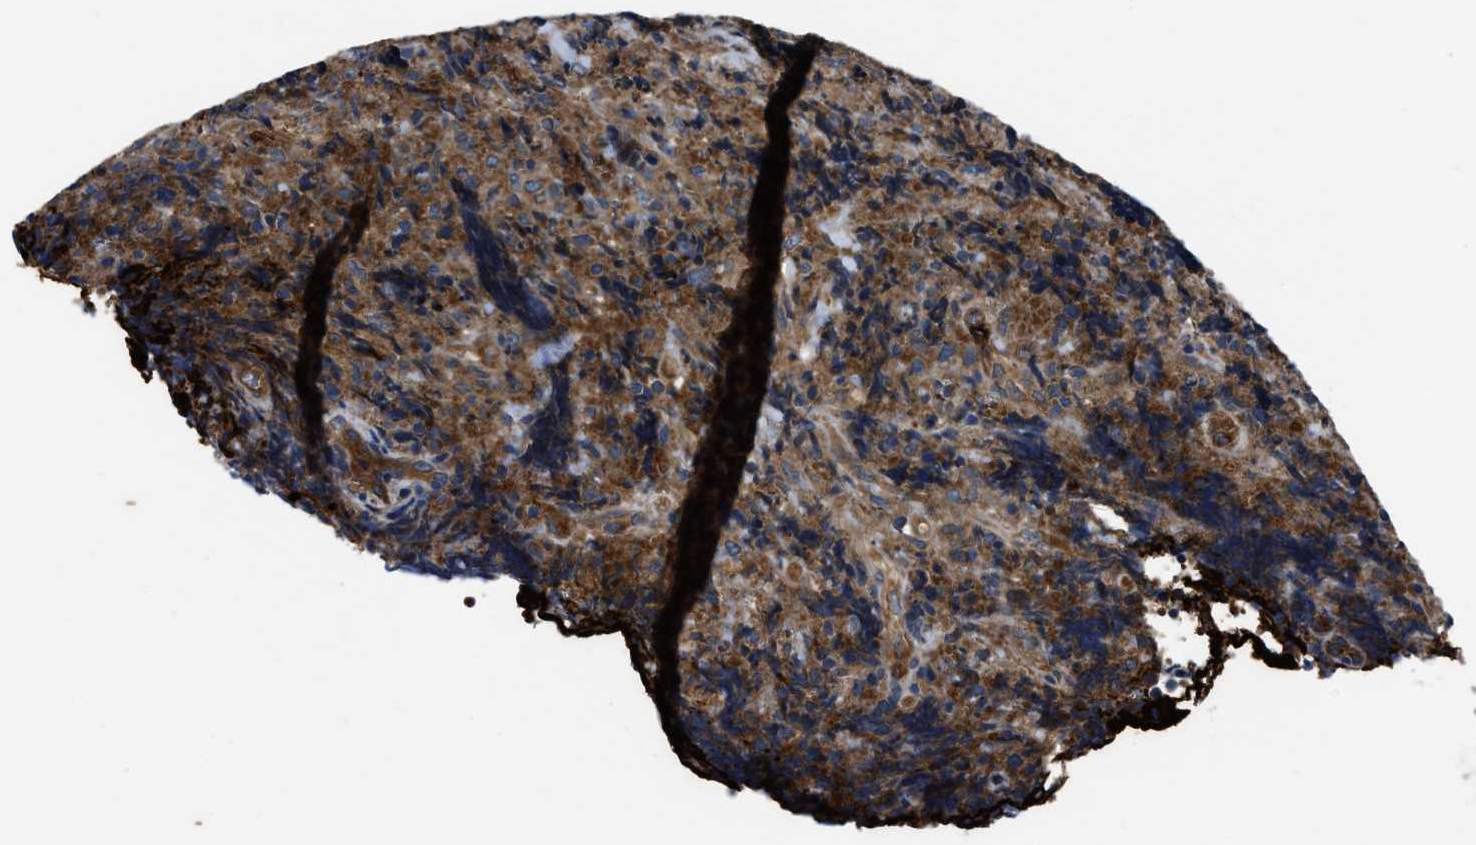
{"staining": {"intensity": "moderate", "quantity": ">75%", "location": "cytoplasmic/membranous"}, "tissue": "lymphoma", "cell_type": "Tumor cells", "image_type": "cancer", "snomed": [{"axis": "morphology", "description": "Malignant lymphoma, non-Hodgkin's type, High grade"}, {"axis": "topography", "description": "Tonsil"}], "caption": "Immunohistochemistry photomicrograph of neoplastic tissue: high-grade malignant lymphoma, non-Hodgkin's type stained using immunohistochemistry demonstrates medium levels of moderate protein expression localized specifically in the cytoplasmic/membranous of tumor cells, appearing as a cytoplasmic/membranous brown color.", "gene": "ERC1", "patient": {"sex": "female", "age": 36}}